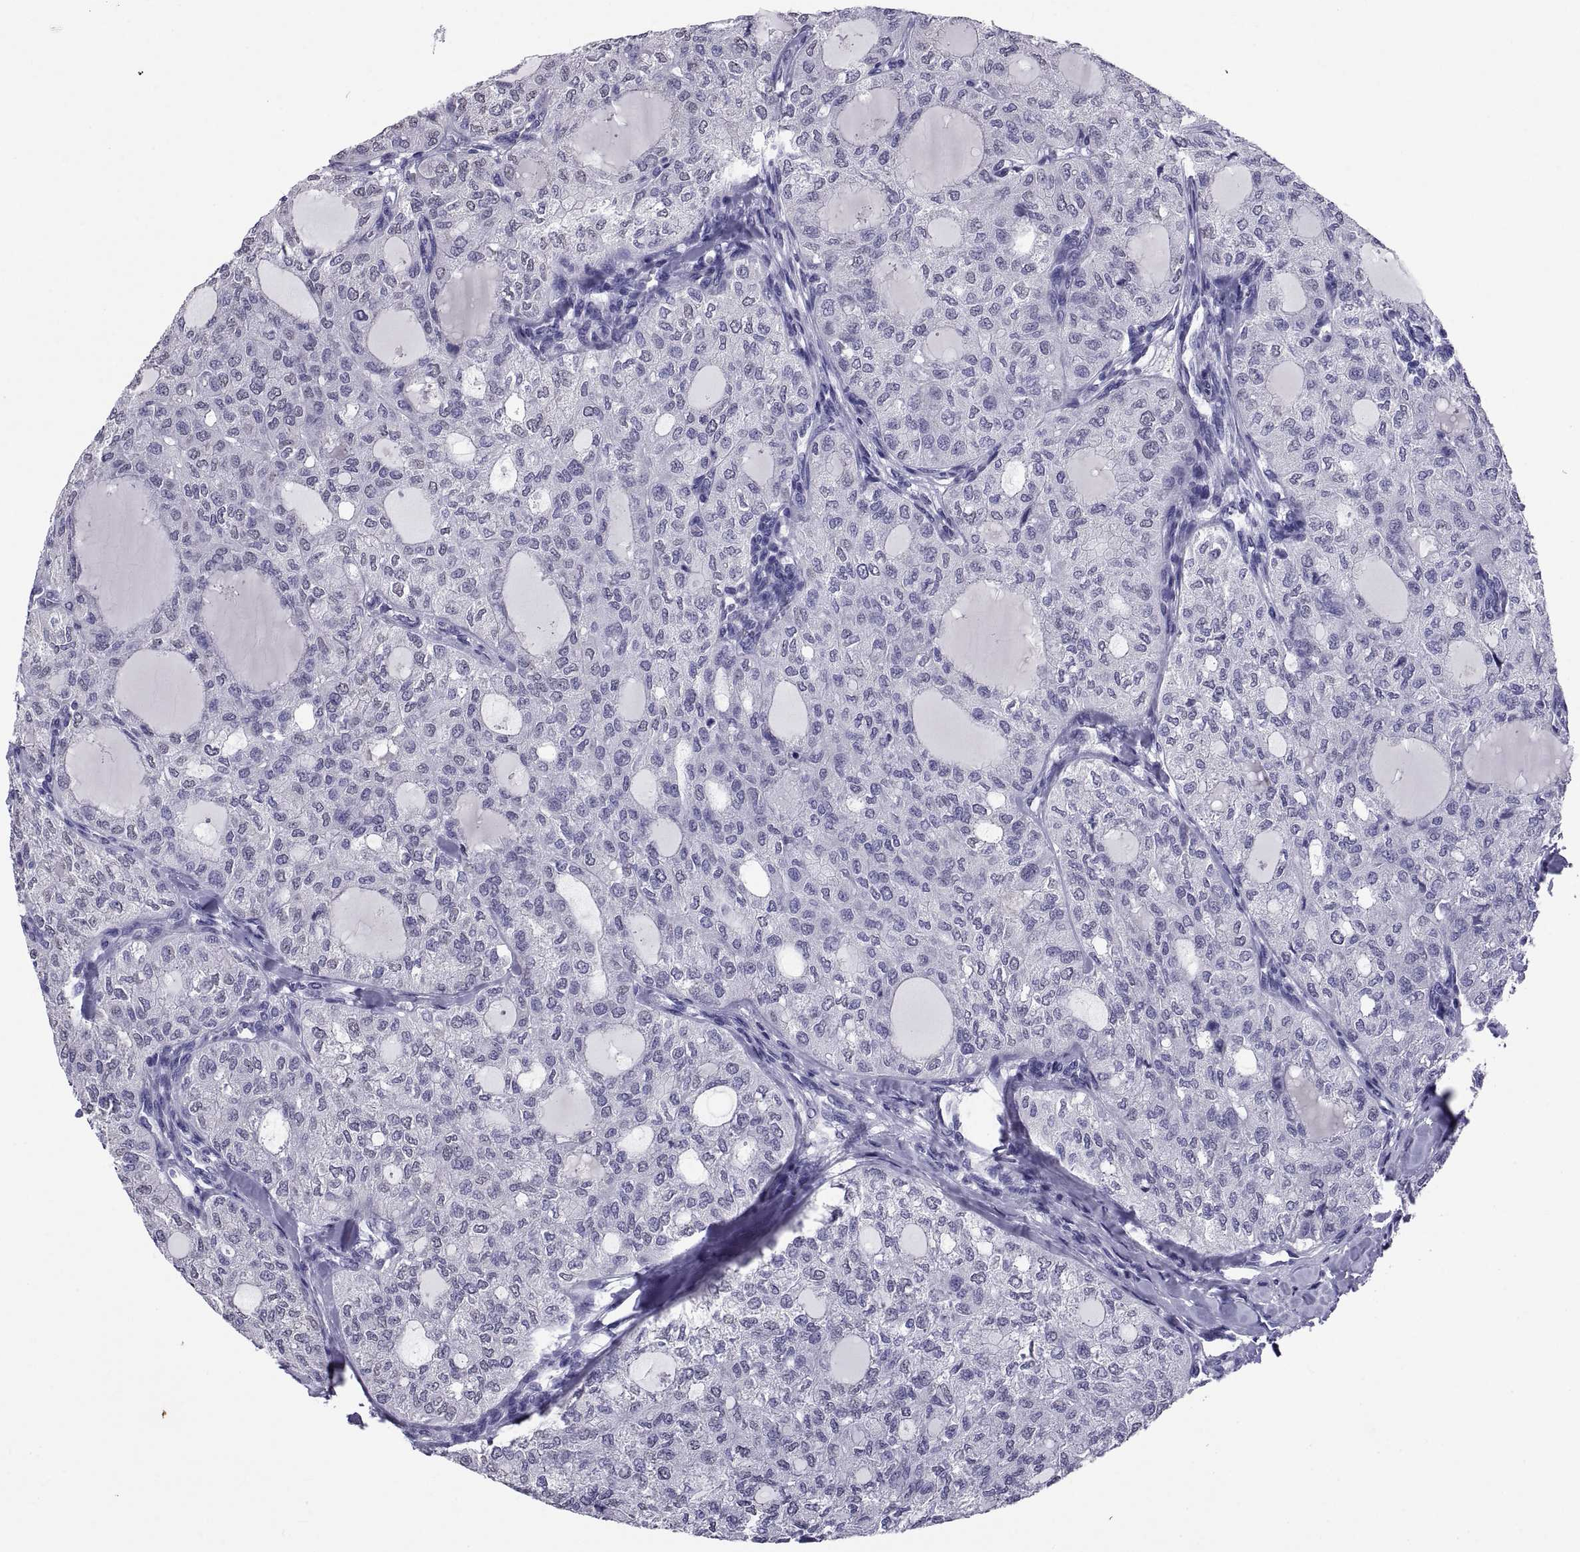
{"staining": {"intensity": "negative", "quantity": "none", "location": "none"}, "tissue": "thyroid cancer", "cell_type": "Tumor cells", "image_type": "cancer", "snomed": [{"axis": "morphology", "description": "Follicular adenoma carcinoma, NOS"}, {"axis": "topography", "description": "Thyroid gland"}], "caption": "Human follicular adenoma carcinoma (thyroid) stained for a protein using immunohistochemistry (IHC) demonstrates no staining in tumor cells.", "gene": "TGFBR3L", "patient": {"sex": "male", "age": 75}}